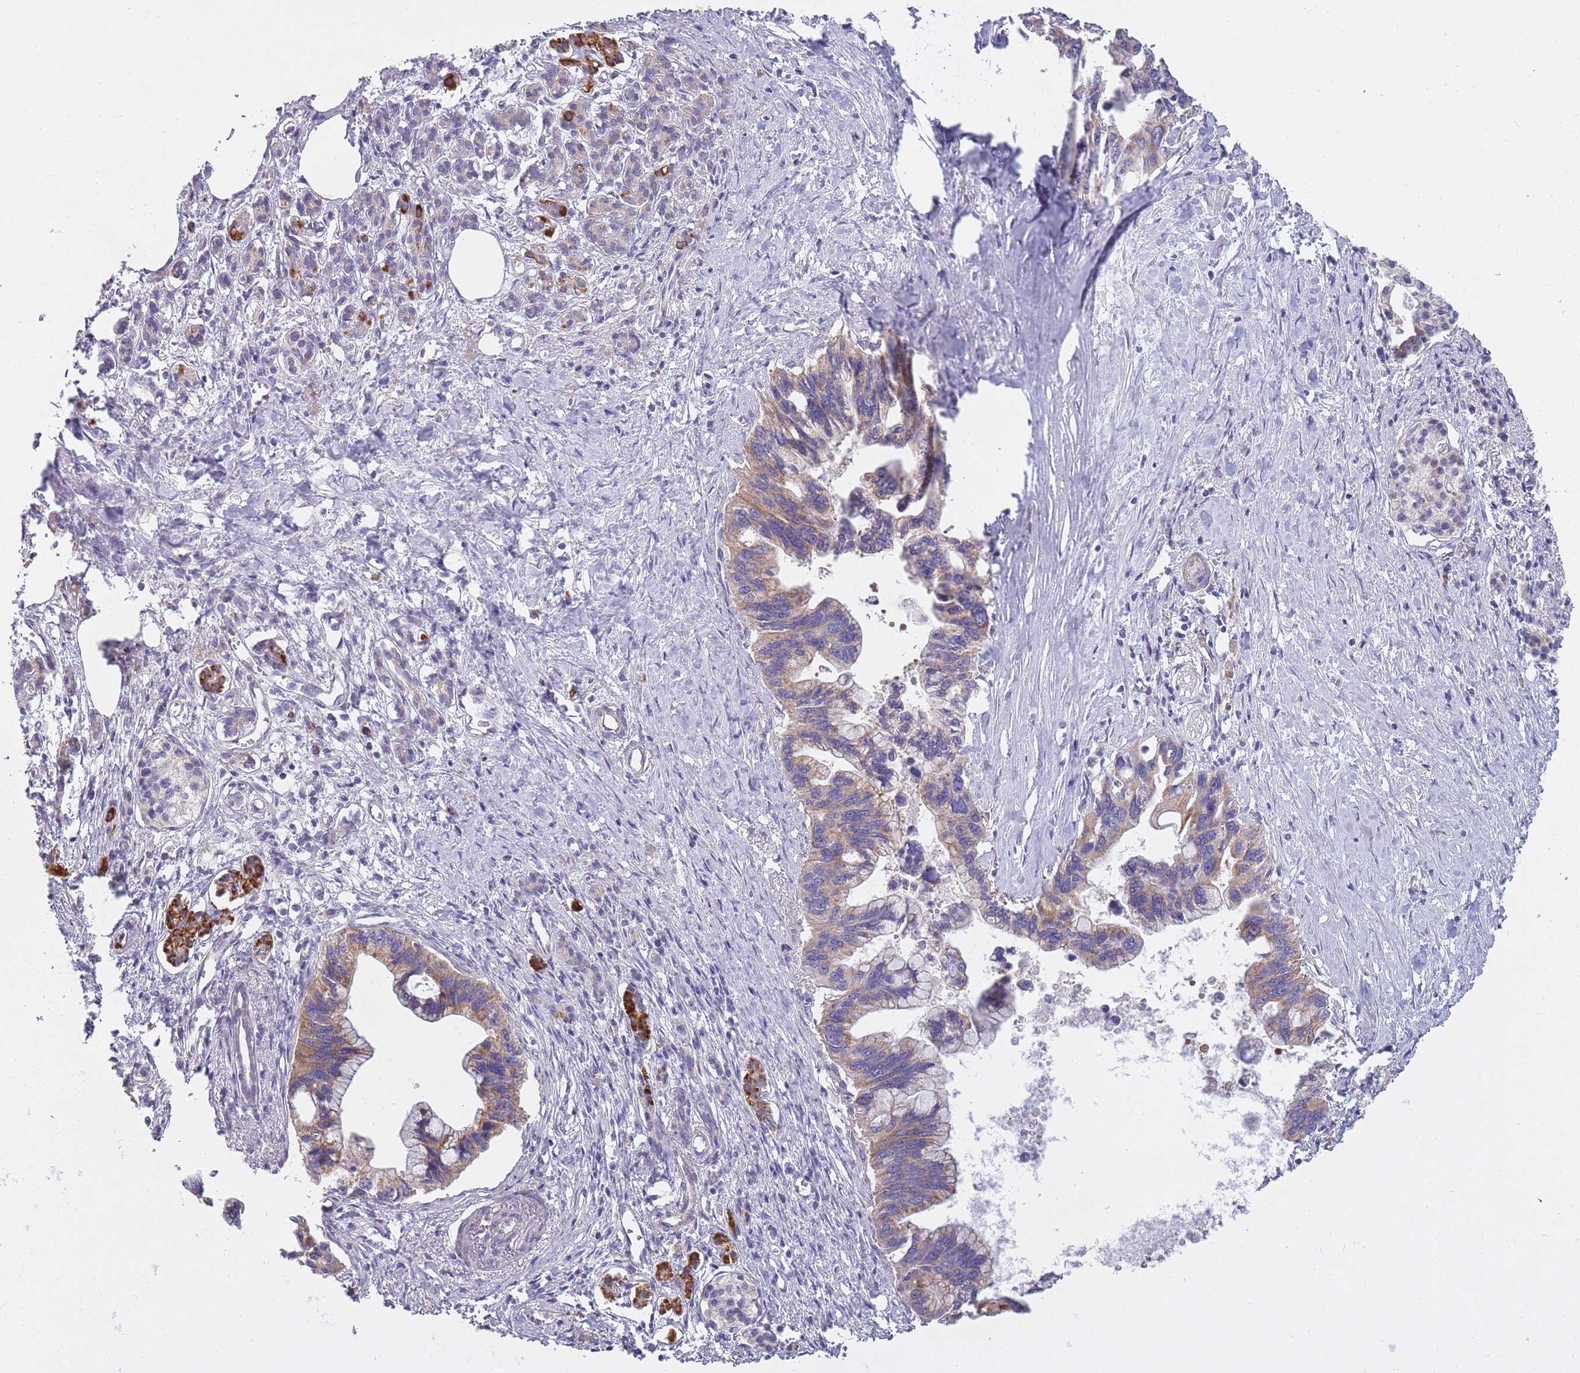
{"staining": {"intensity": "weak", "quantity": "25%-75%", "location": "cytoplasmic/membranous"}, "tissue": "pancreatic cancer", "cell_type": "Tumor cells", "image_type": "cancer", "snomed": [{"axis": "morphology", "description": "Adenocarcinoma, NOS"}, {"axis": "topography", "description": "Pancreas"}], "caption": "There is low levels of weak cytoplasmic/membranous positivity in tumor cells of pancreatic cancer, as demonstrated by immunohistochemical staining (brown color).", "gene": "ALKBH4", "patient": {"sex": "female", "age": 83}}